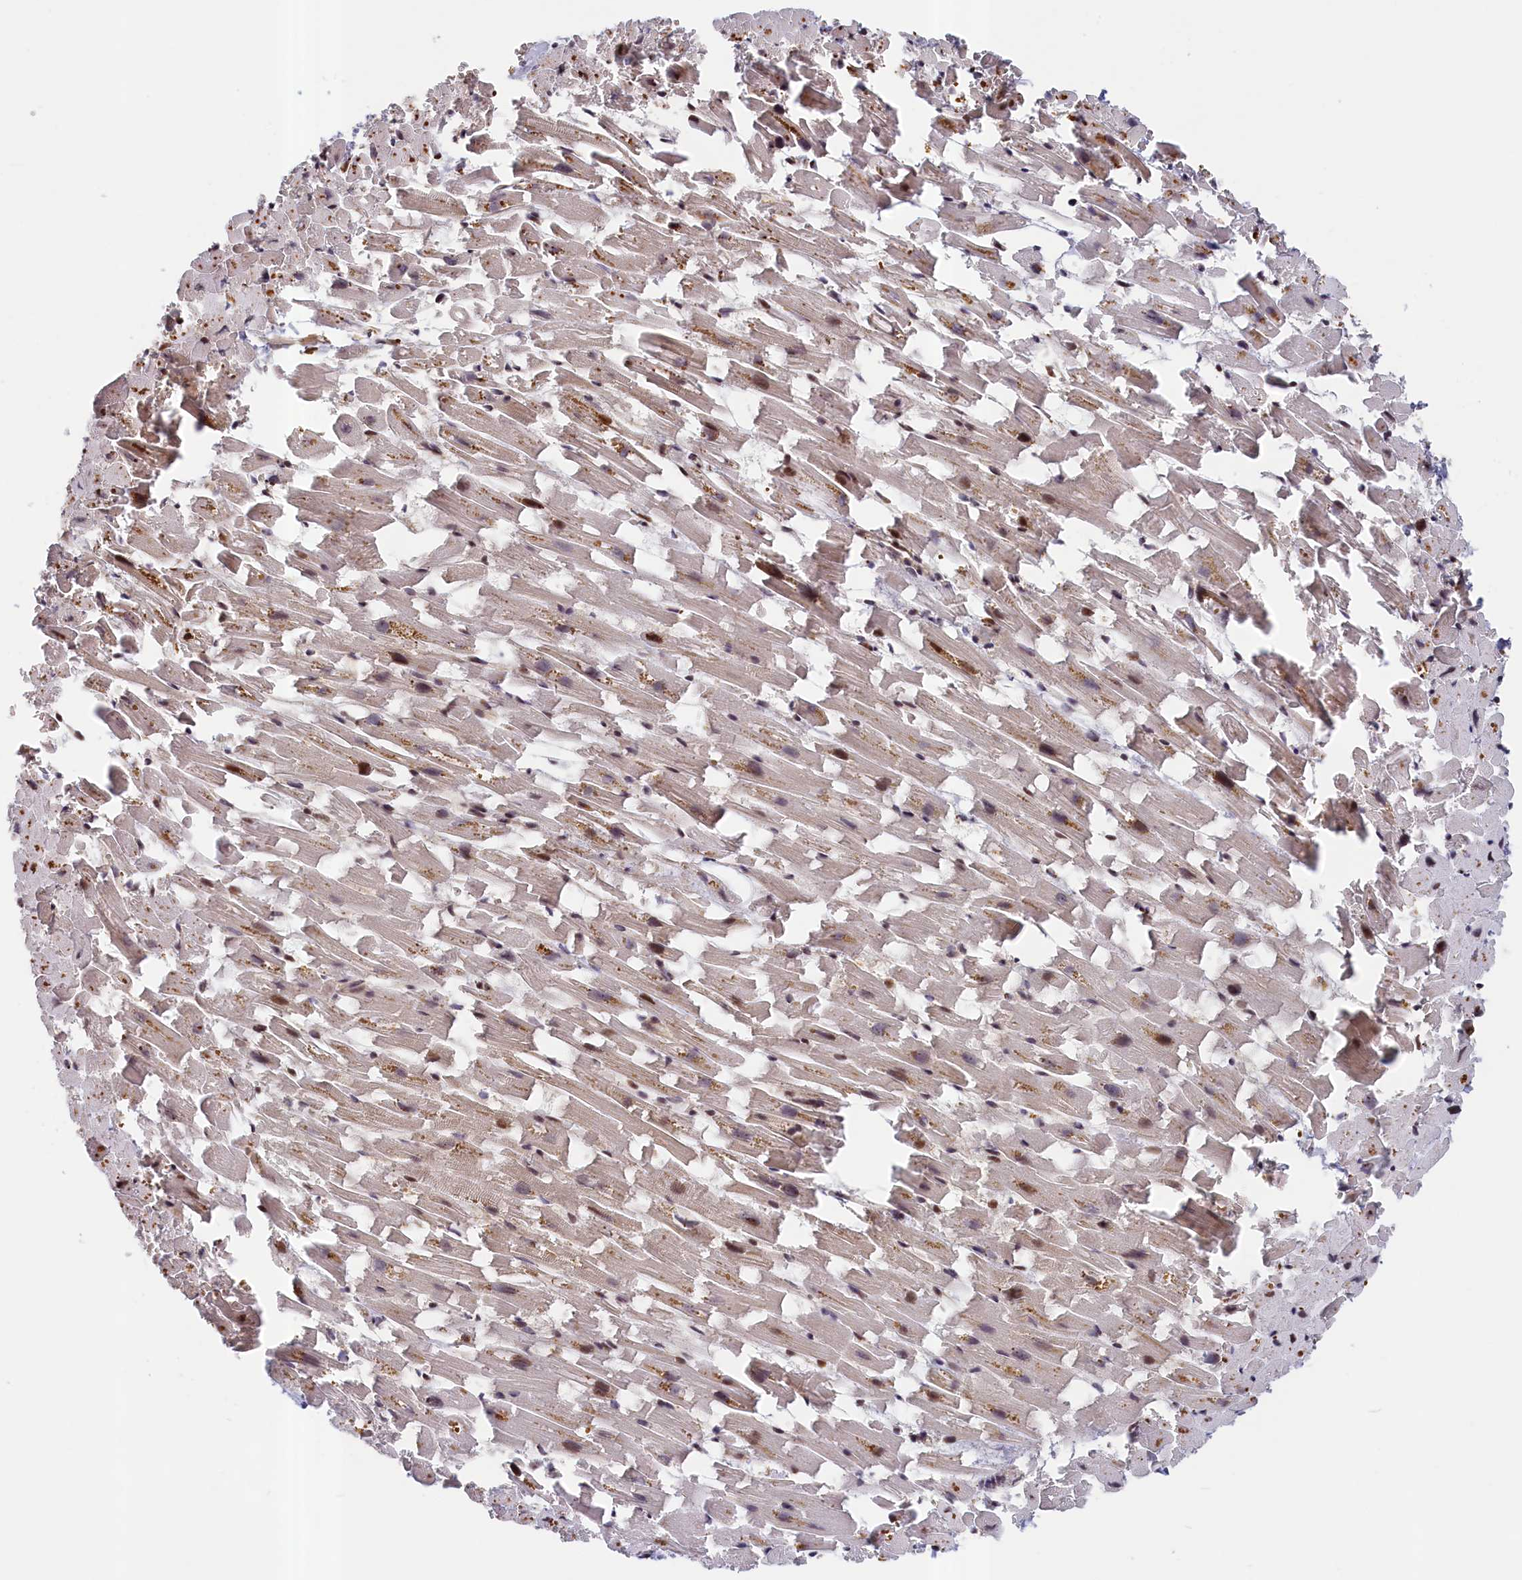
{"staining": {"intensity": "weak", "quantity": "25%-75%", "location": "cytoplasmic/membranous"}, "tissue": "heart muscle", "cell_type": "Cardiomyocytes", "image_type": "normal", "snomed": [{"axis": "morphology", "description": "Normal tissue, NOS"}, {"axis": "topography", "description": "Heart"}], "caption": "Unremarkable heart muscle shows weak cytoplasmic/membranous positivity in about 25%-75% of cardiomyocytes, visualized by immunohistochemistry.", "gene": "CEP44", "patient": {"sex": "female", "age": 64}}